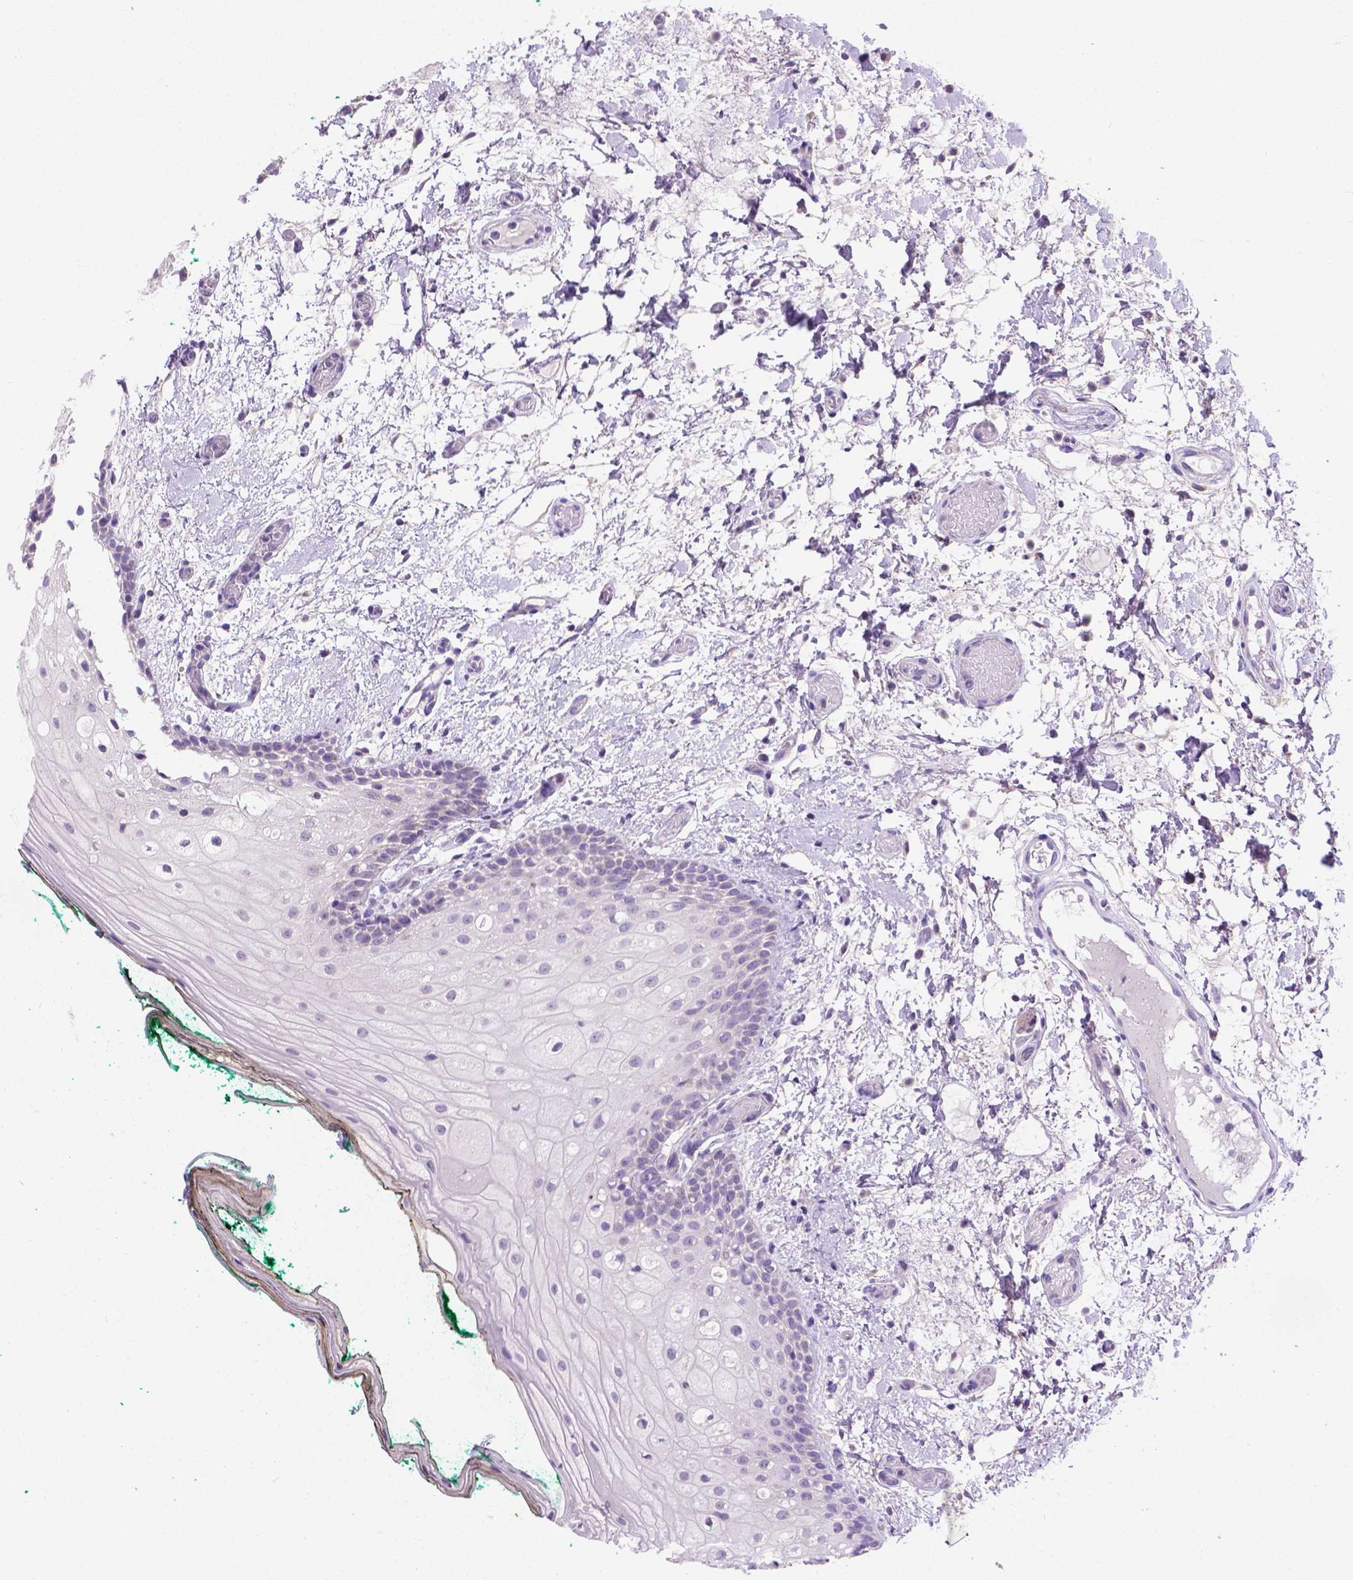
{"staining": {"intensity": "negative", "quantity": "none", "location": "none"}, "tissue": "oral mucosa", "cell_type": "Squamous epithelial cells", "image_type": "normal", "snomed": [{"axis": "morphology", "description": "Normal tissue, NOS"}, {"axis": "topography", "description": "Oral tissue"}], "caption": "Immunohistochemical staining of benign oral mucosa displays no significant expression in squamous epithelial cells.", "gene": "CSPG5", "patient": {"sex": "female", "age": 83}}